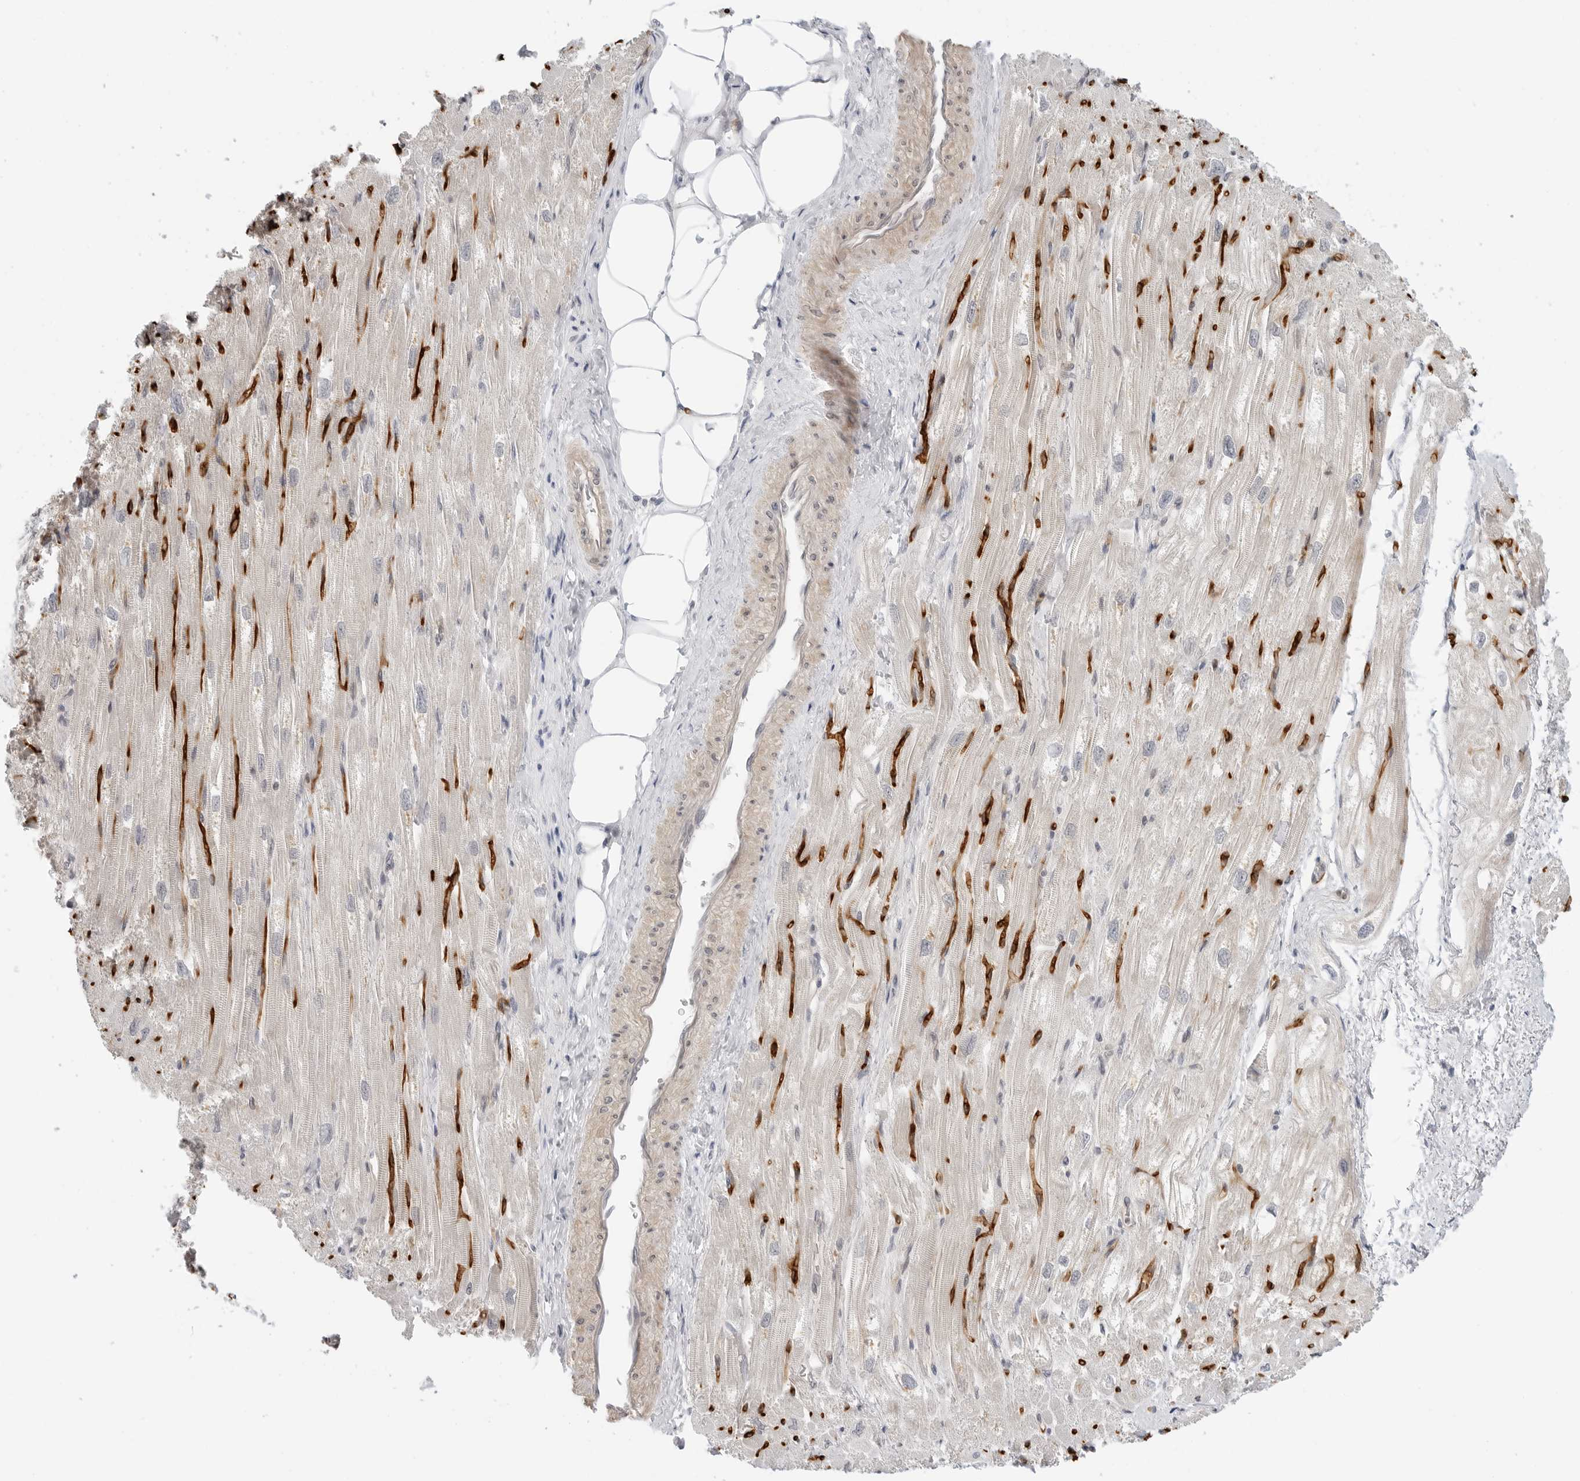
{"staining": {"intensity": "negative", "quantity": "none", "location": "none"}, "tissue": "heart muscle", "cell_type": "Cardiomyocytes", "image_type": "normal", "snomed": [{"axis": "morphology", "description": "Normal tissue, NOS"}, {"axis": "topography", "description": "Heart"}], "caption": "Human heart muscle stained for a protein using immunohistochemistry (IHC) reveals no positivity in cardiomyocytes.", "gene": "STXBP3", "patient": {"sex": "male", "age": 50}}